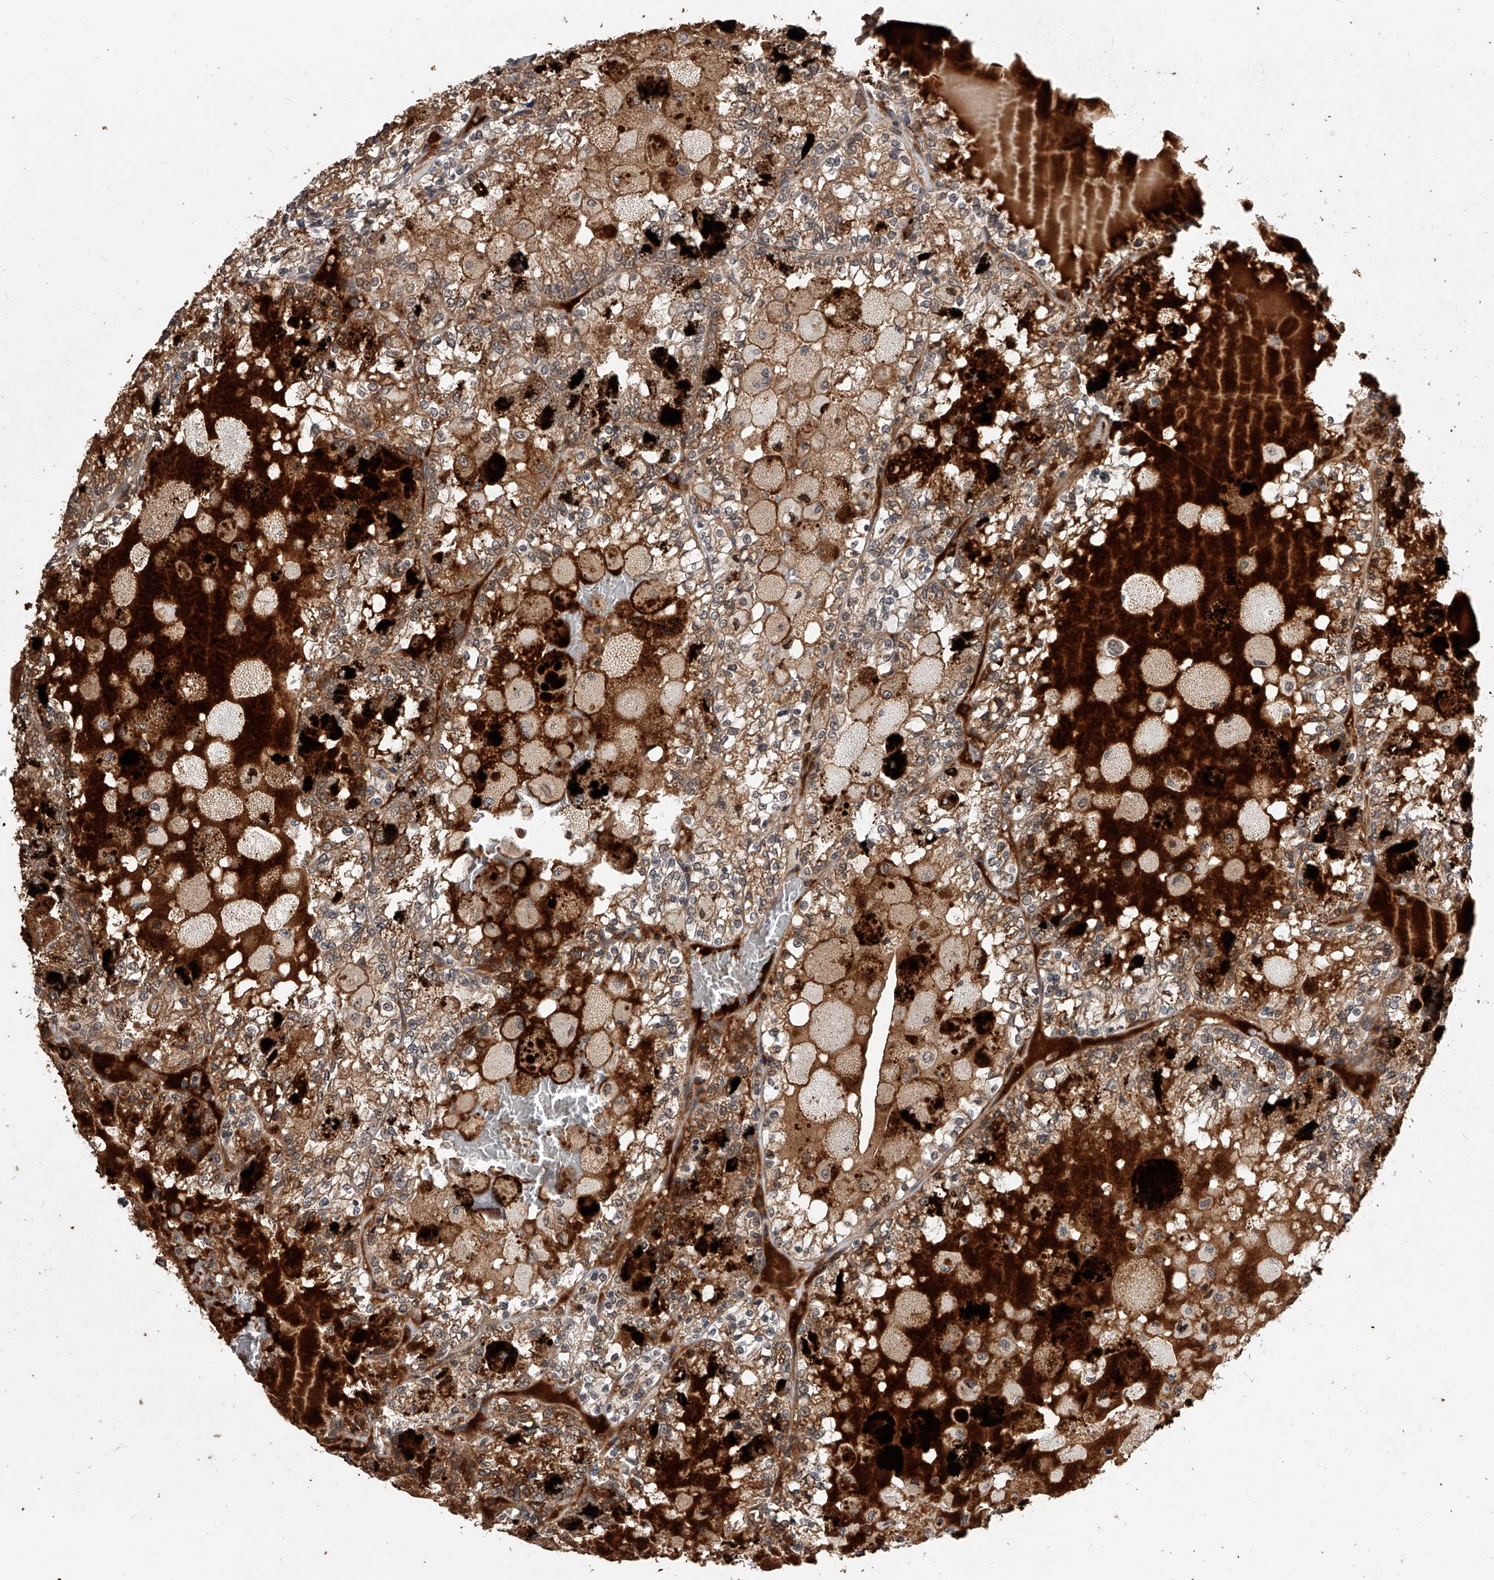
{"staining": {"intensity": "moderate", "quantity": ">75%", "location": "cytoplasmic/membranous"}, "tissue": "renal cancer", "cell_type": "Tumor cells", "image_type": "cancer", "snomed": [{"axis": "morphology", "description": "Adenocarcinoma, NOS"}, {"axis": "topography", "description": "Kidney"}], "caption": "A medium amount of moderate cytoplasmic/membranous expression is identified in approximately >75% of tumor cells in renal cancer (adenocarcinoma) tissue. (DAB (3,3'-diaminobenzidine) = brown stain, brightfield microscopy at high magnification).", "gene": "CFAP410", "patient": {"sex": "female", "age": 56}}